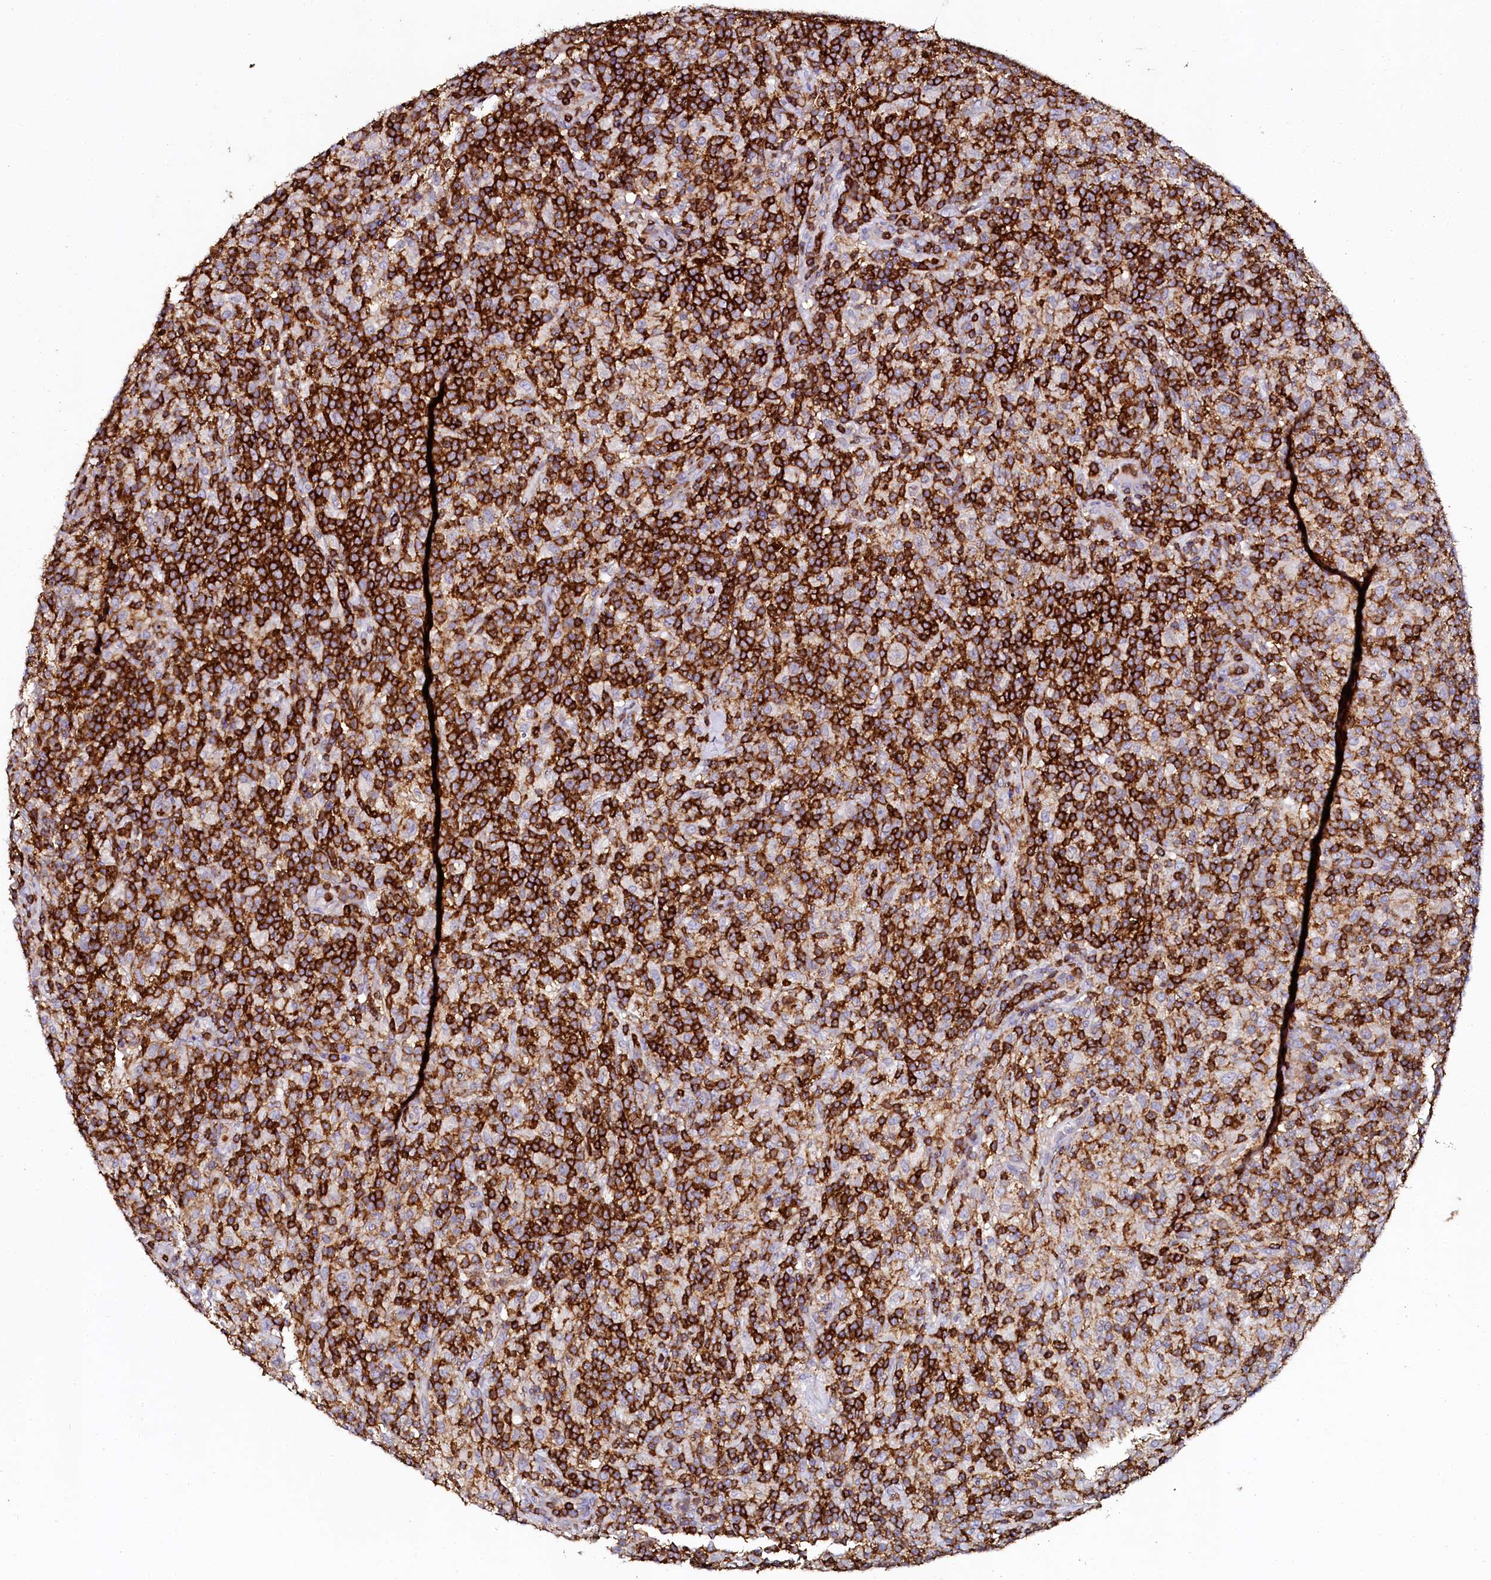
{"staining": {"intensity": "negative", "quantity": "none", "location": "none"}, "tissue": "lymphoma", "cell_type": "Tumor cells", "image_type": "cancer", "snomed": [{"axis": "morphology", "description": "Hodgkin's disease, NOS"}, {"axis": "topography", "description": "Lymph node"}], "caption": "IHC photomicrograph of neoplastic tissue: Hodgkin's disease stained with DAB (3,3'-diaminobenzidine) demonstrates no significant protein positivity in tumor cells.", "gene": "AAAS", "patient": {"sex": "male", "age": 70}}